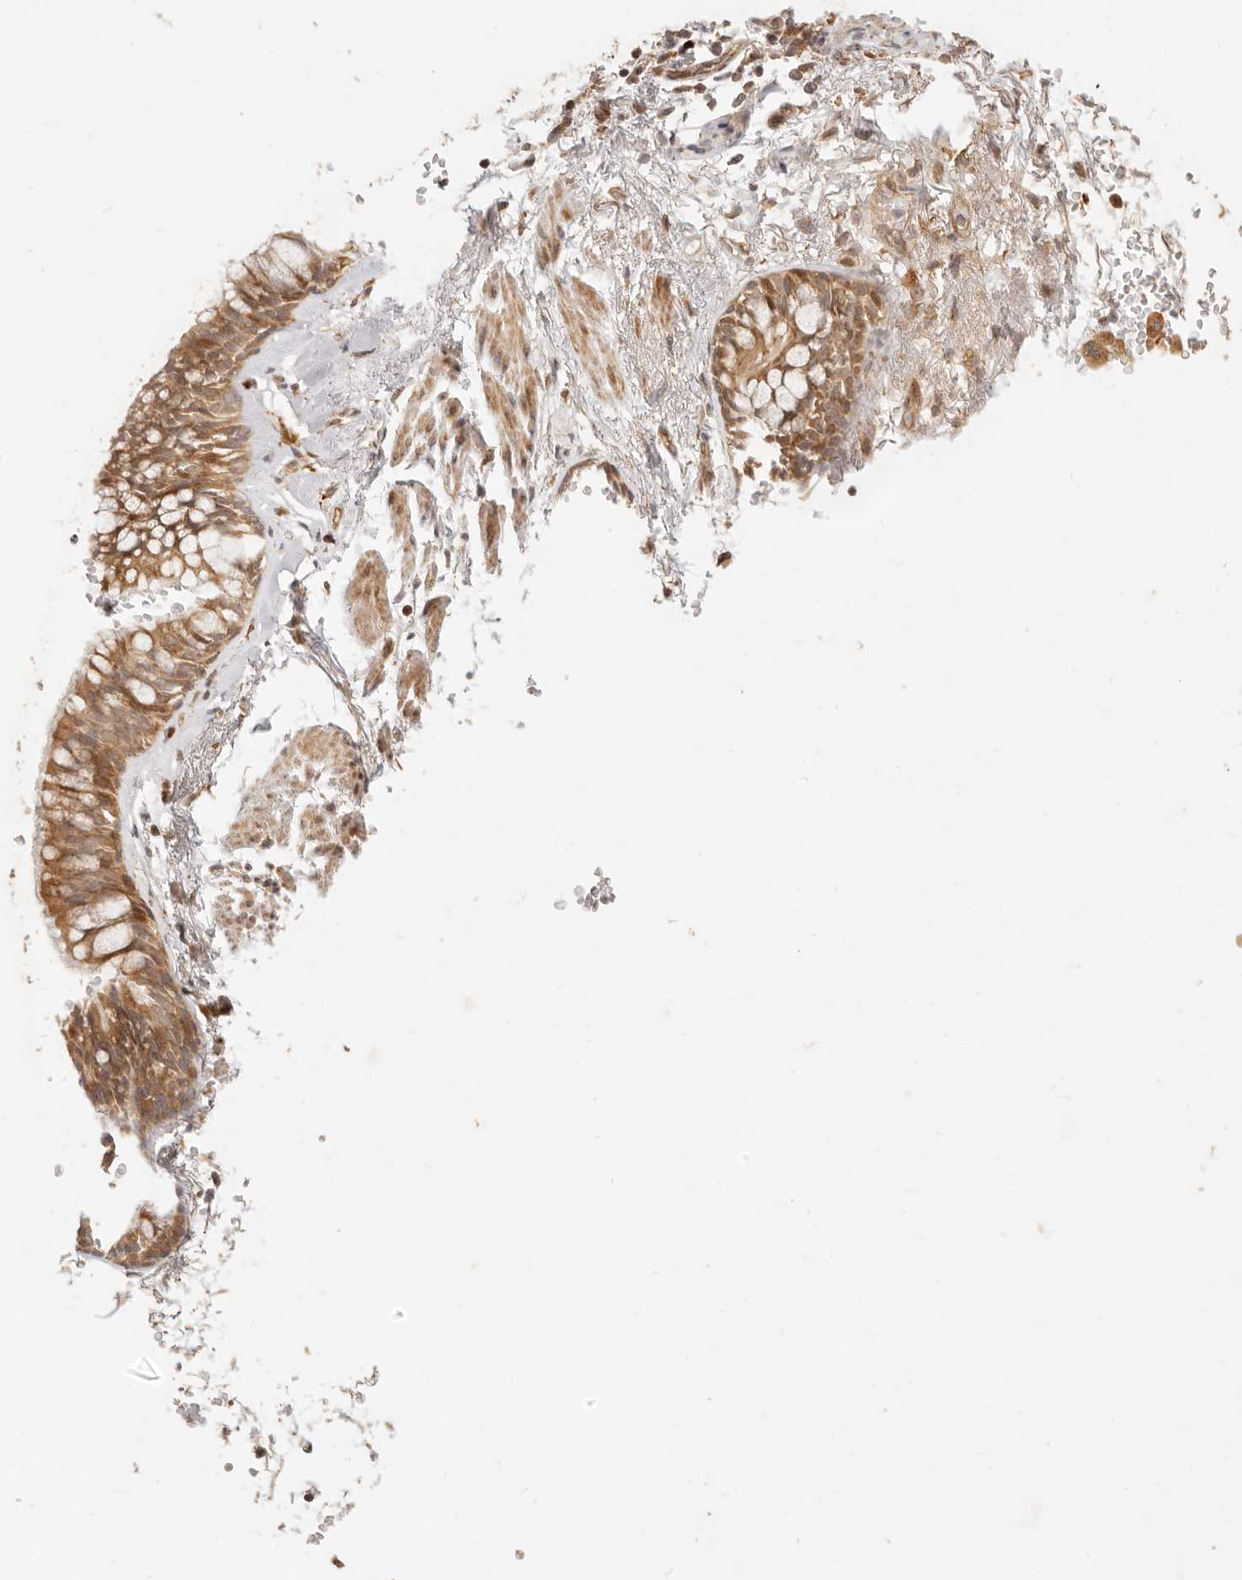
{"staining": {"intensity": "moderate", "quantity": ">75%", "location": "cytoplasmic/membranous"}, "tissue": "bronchus", "cell_type": "Respiratory epithelial cells", "image_type": "normal", "snomed": [{"axis": "morphology", "description": "Normal tissue, NOS"}, {"axis": "topography", "description": "Cartilage tissue"}, {"axis": "topography", "description": "Bronchus"}], "caption": "The immunohistochemical stain labels moderate cytoplasmic/membranous positivity in respiratory epithelial cells of unremarkable bronchus. (DAB (3,3'-diaminobenzidine) IHC, brown staining for protein, blue staining for nuclei).", "gene": "TIMM17A", "patient": {"sex": "female", "age": 73}}